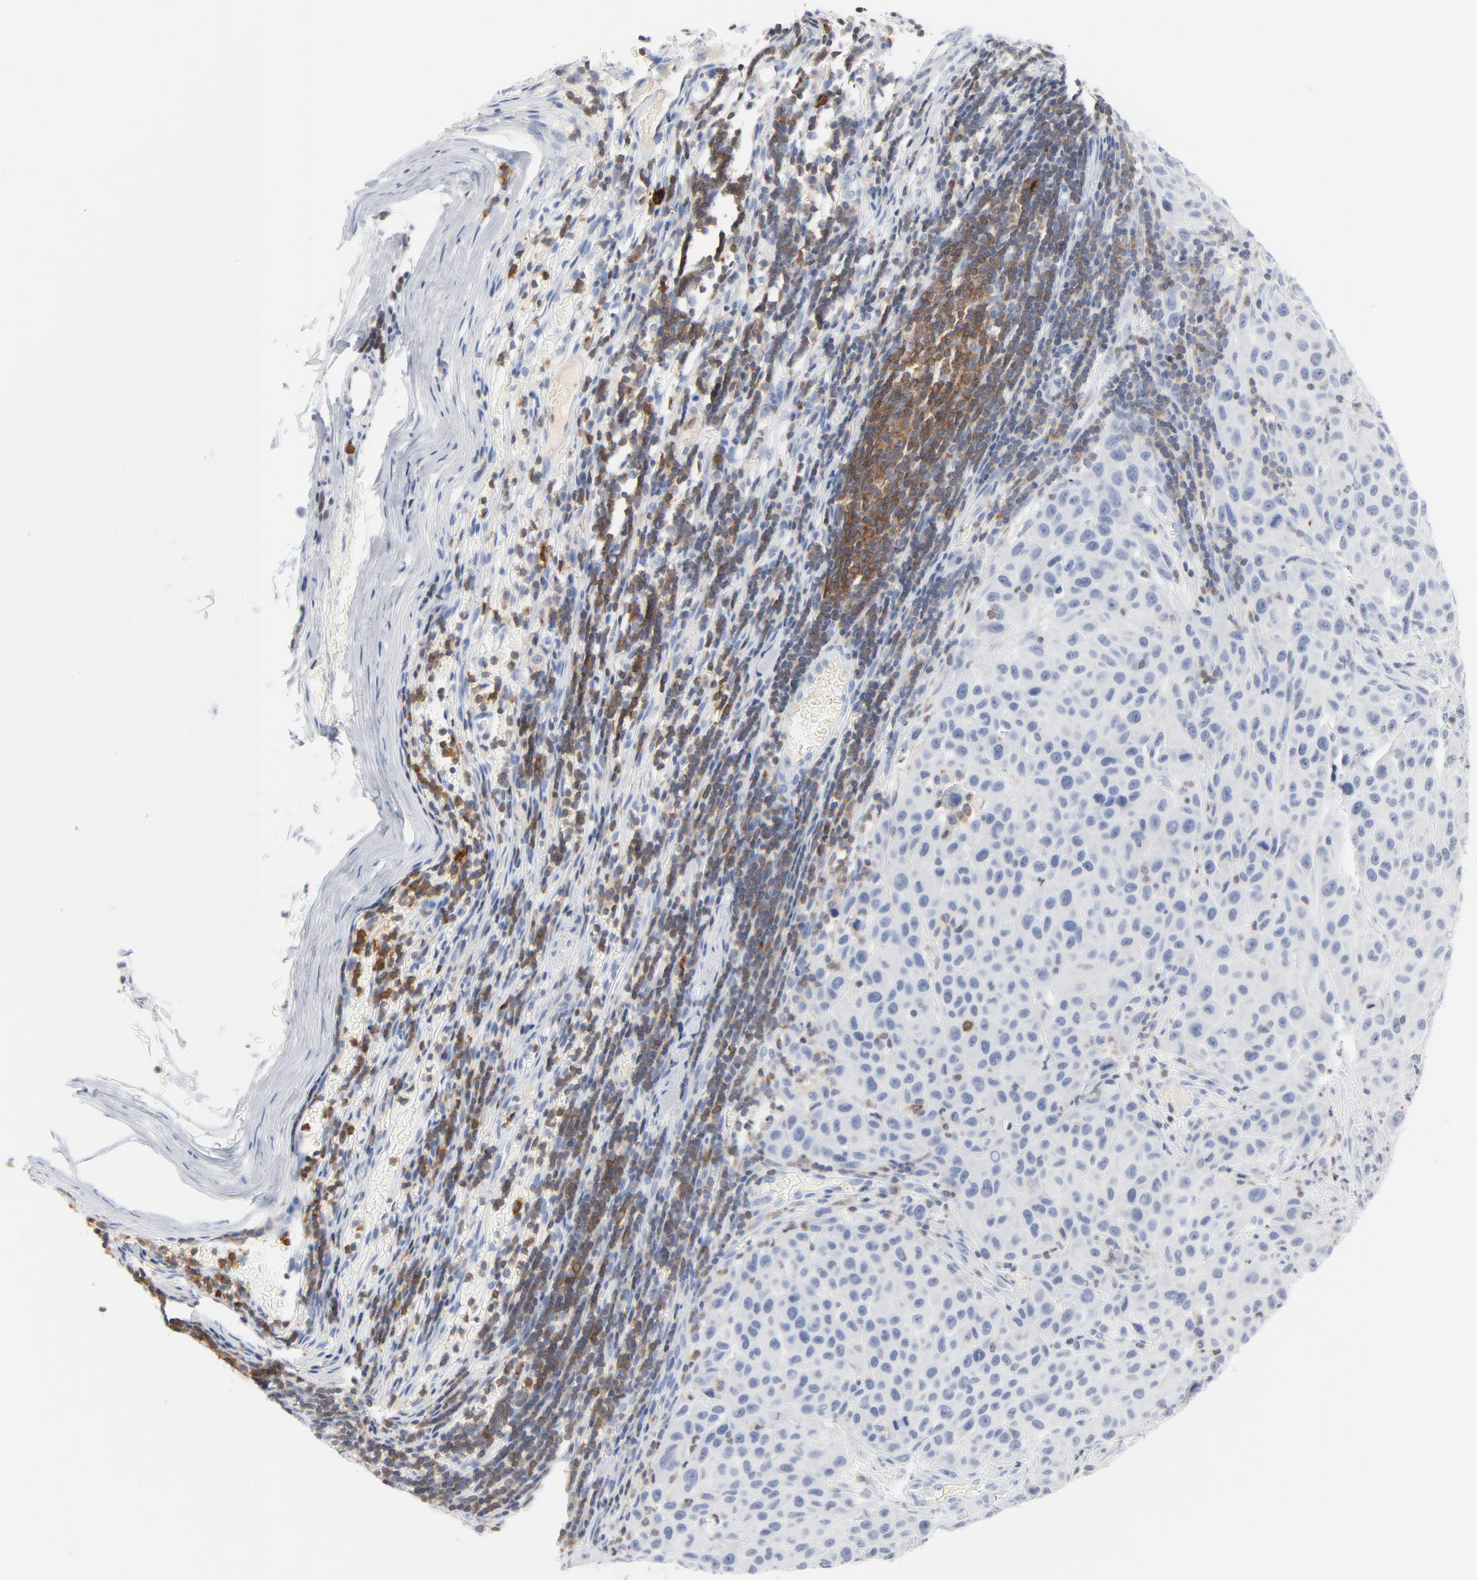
{"staining": {"intensity": "negative", "quantity": "none", "location": "none"}, "tissue": "melanoma", "cell_type": "Tumor cells", "image_type": "cancer", "snomed": [{"axis": "morphology", "description": "Malignant melanoma, Metastatic site"}, {"axis": "topography", "description": "Lymph node"}], "caption": "Tumor cells show no significant positivity in malignant melanoma (metastatic site). (Brightfield microscopy of DAB immunohistochemistry (IHC) at high magnification).", "gene": "PTK2B", "patient": {"sex": "male", "age": 61}}